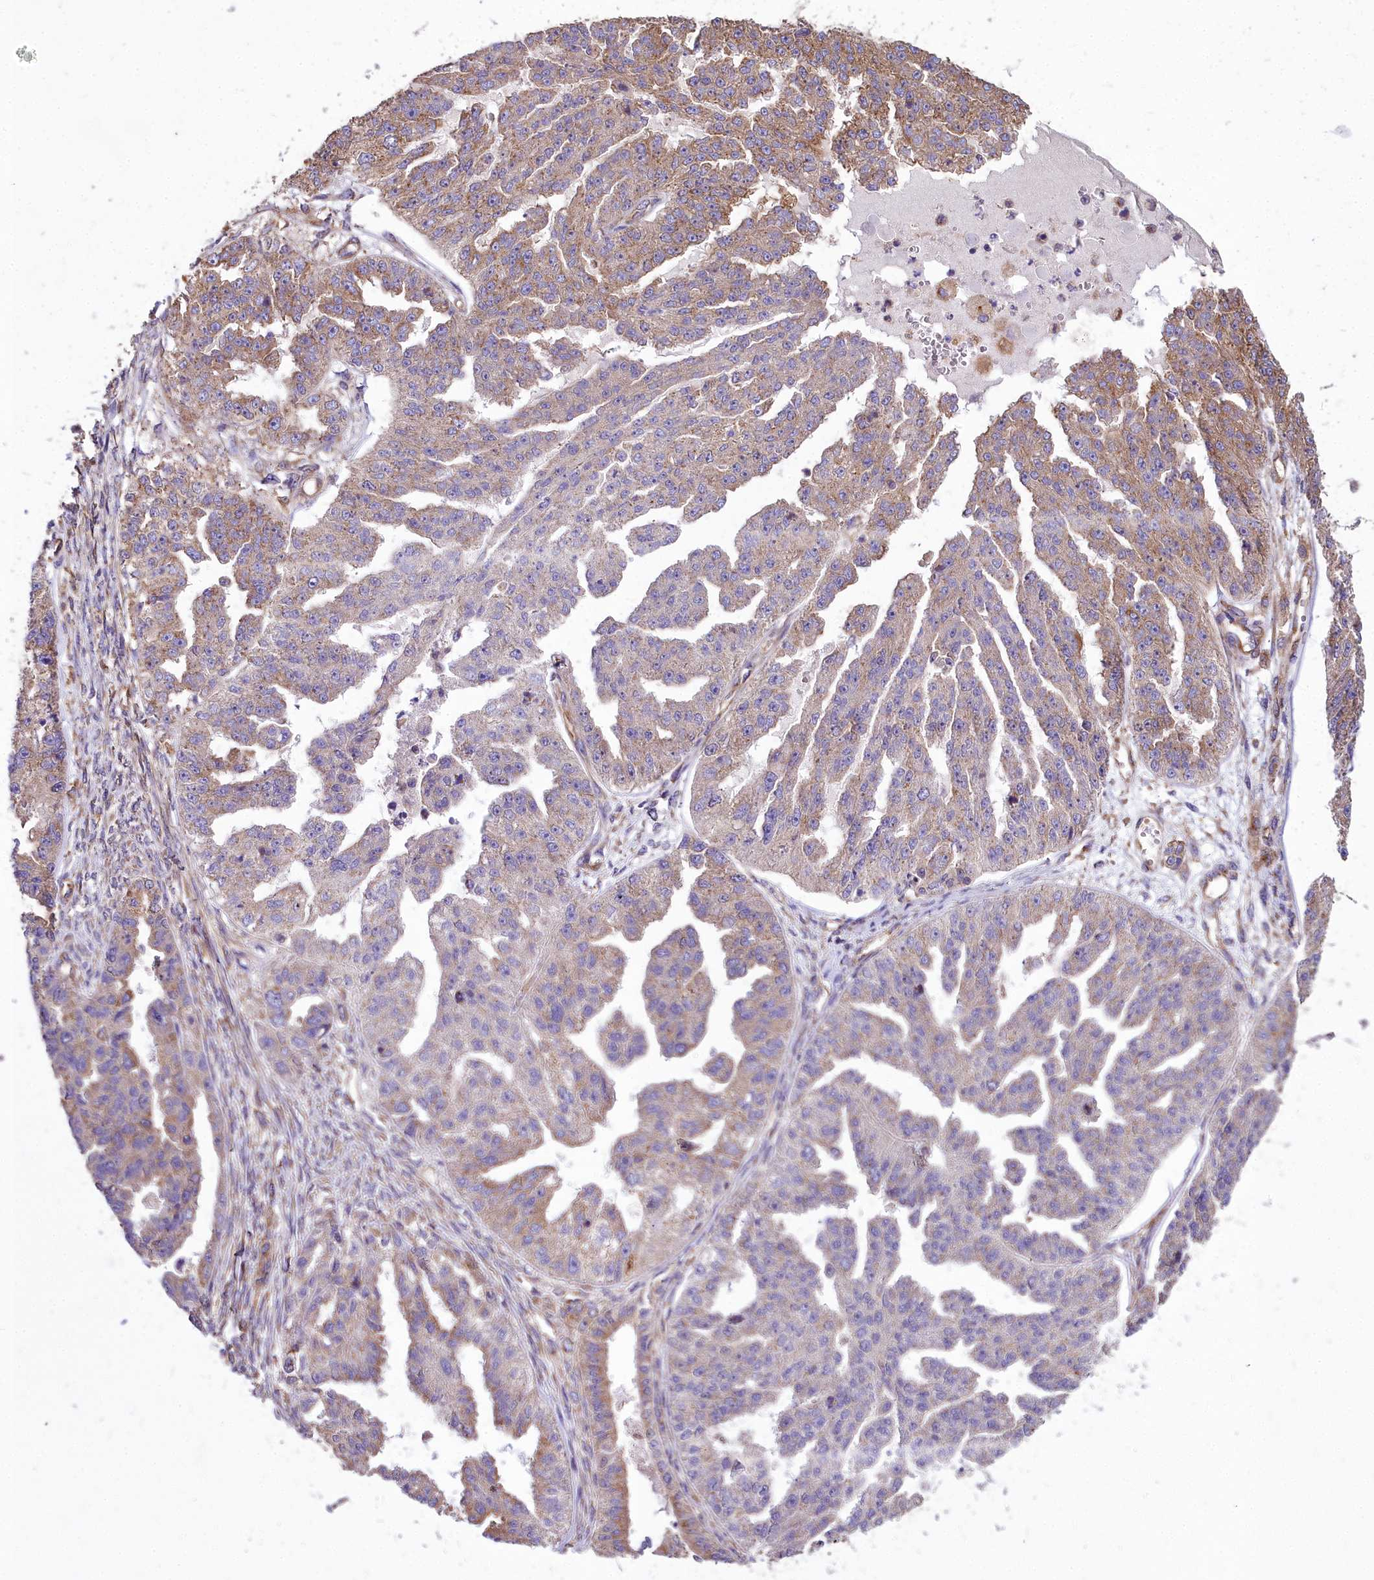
{"staining": {"intensity": "moderate", "quantity": "<25%", "location": "cytoplasmic/membranous"}, "tissue": "ovarian cancer", "cell_type": "Tumor cells", "image_type": "cancer", "snomed": [{"axis": "morphology", "description": "Cystadenocarcinoma, serous, NOS"}, {"axis": "topography", "description": "Ovary"}], "caption": "Immunohistochemistry (IHC) of human ovarian serous cystadenocarcinoma demonstrates low levels of moderate cytoplasmic/membranous expression in about <25% of tumor cells.", "gene": "DCTN3", "patient": {"sex": "female", "age": 58}}